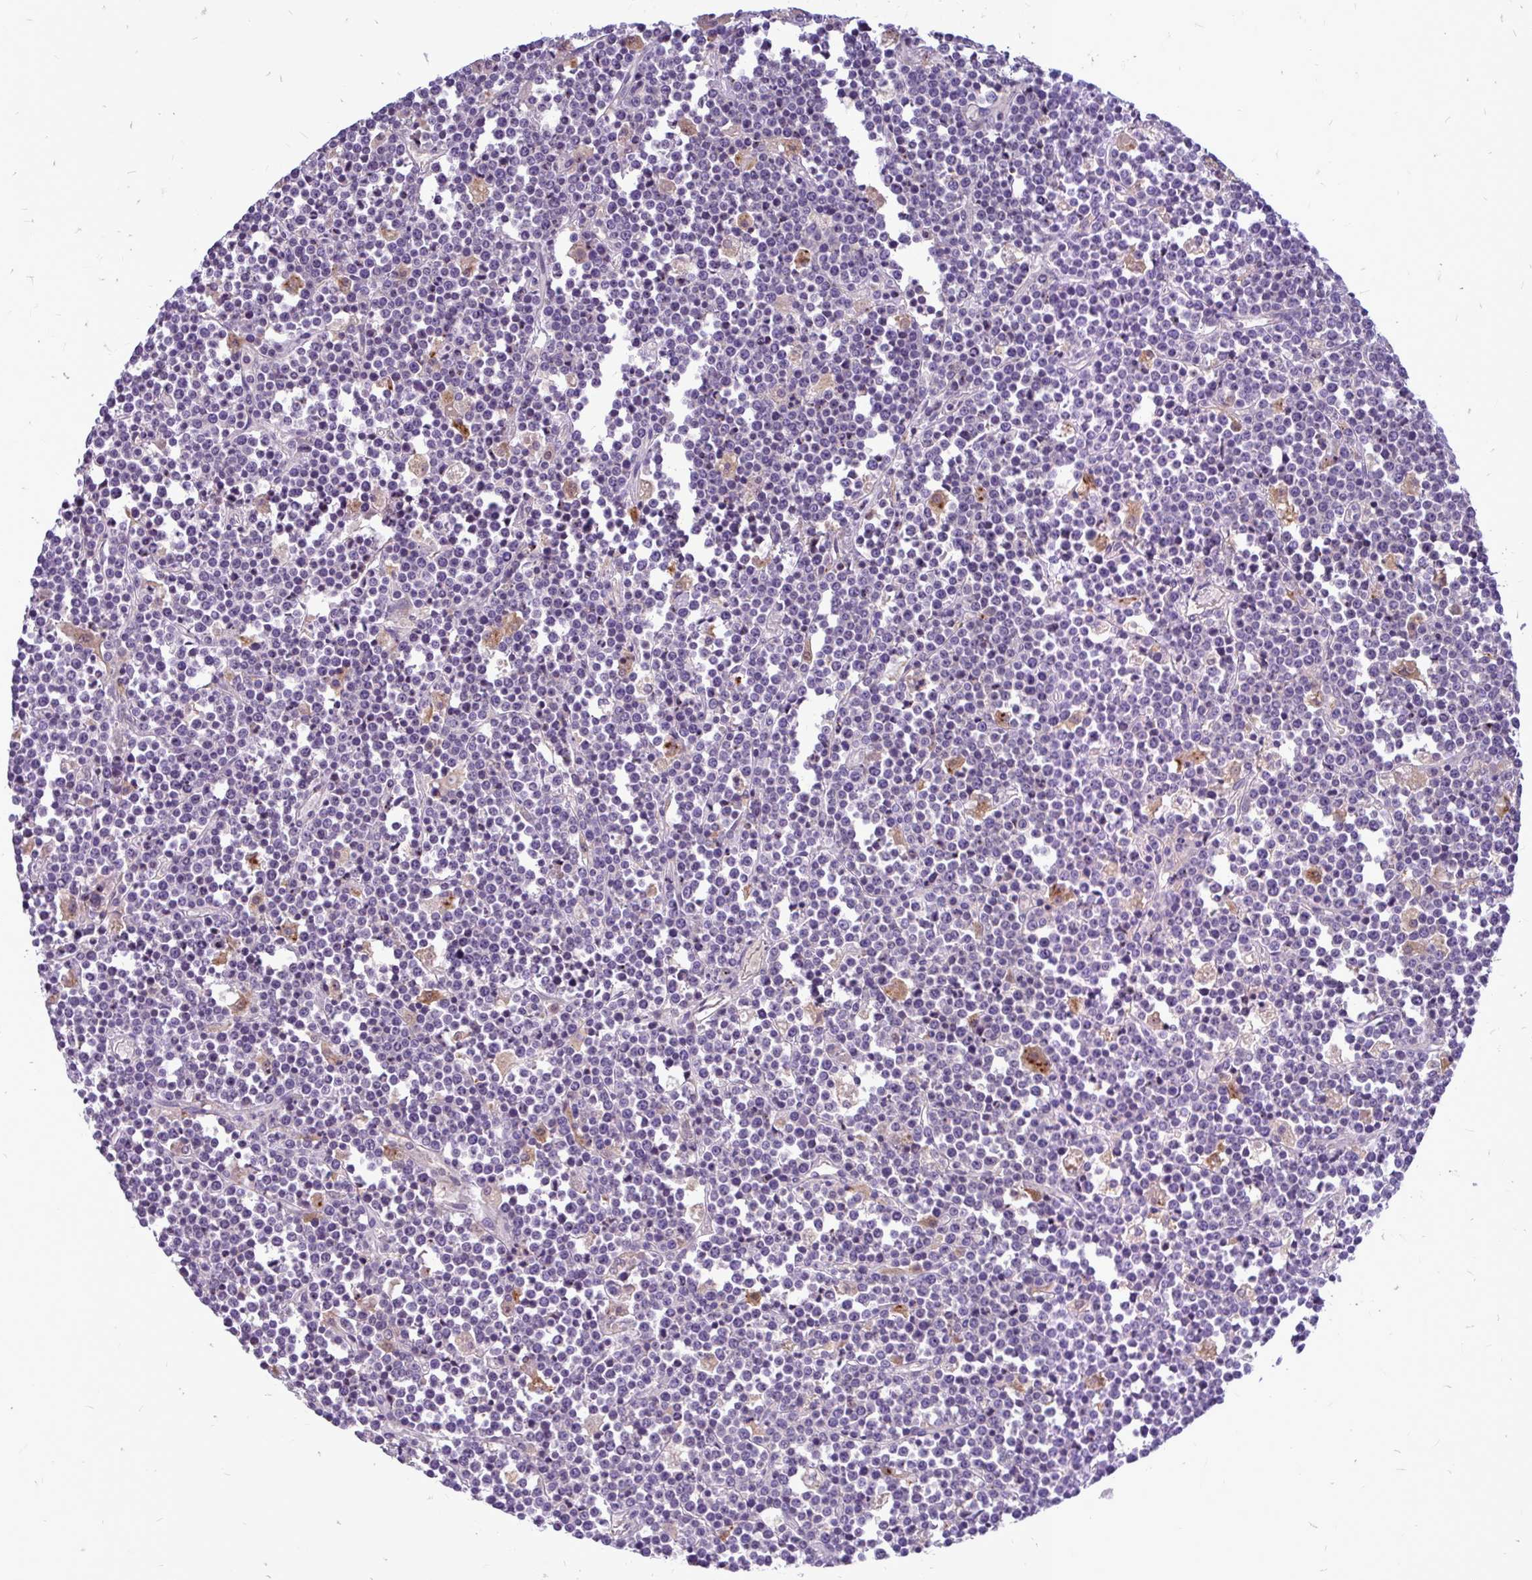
{"staining": {"intensity": "negative", "quantity": "none", "location": "none"}, "tissue": "lymphoma", "cell_type": "Tumor cells", "image_type": "cancer", "snomed": [{"axis": "morphology", "description": "Malignant lymphoma, non-Hodgkin's type, High grade"}, {"axis": "topography", "description": "Ovary"}], "caption": "This is an immunohistochemistry photomicrograph of high-grade malignant lymphoma, non-Hodgkin's type. There is no expression in tumor cells.", "gene": "MAP1LC3A", "patient": {"sex": "female", "age": 56}}